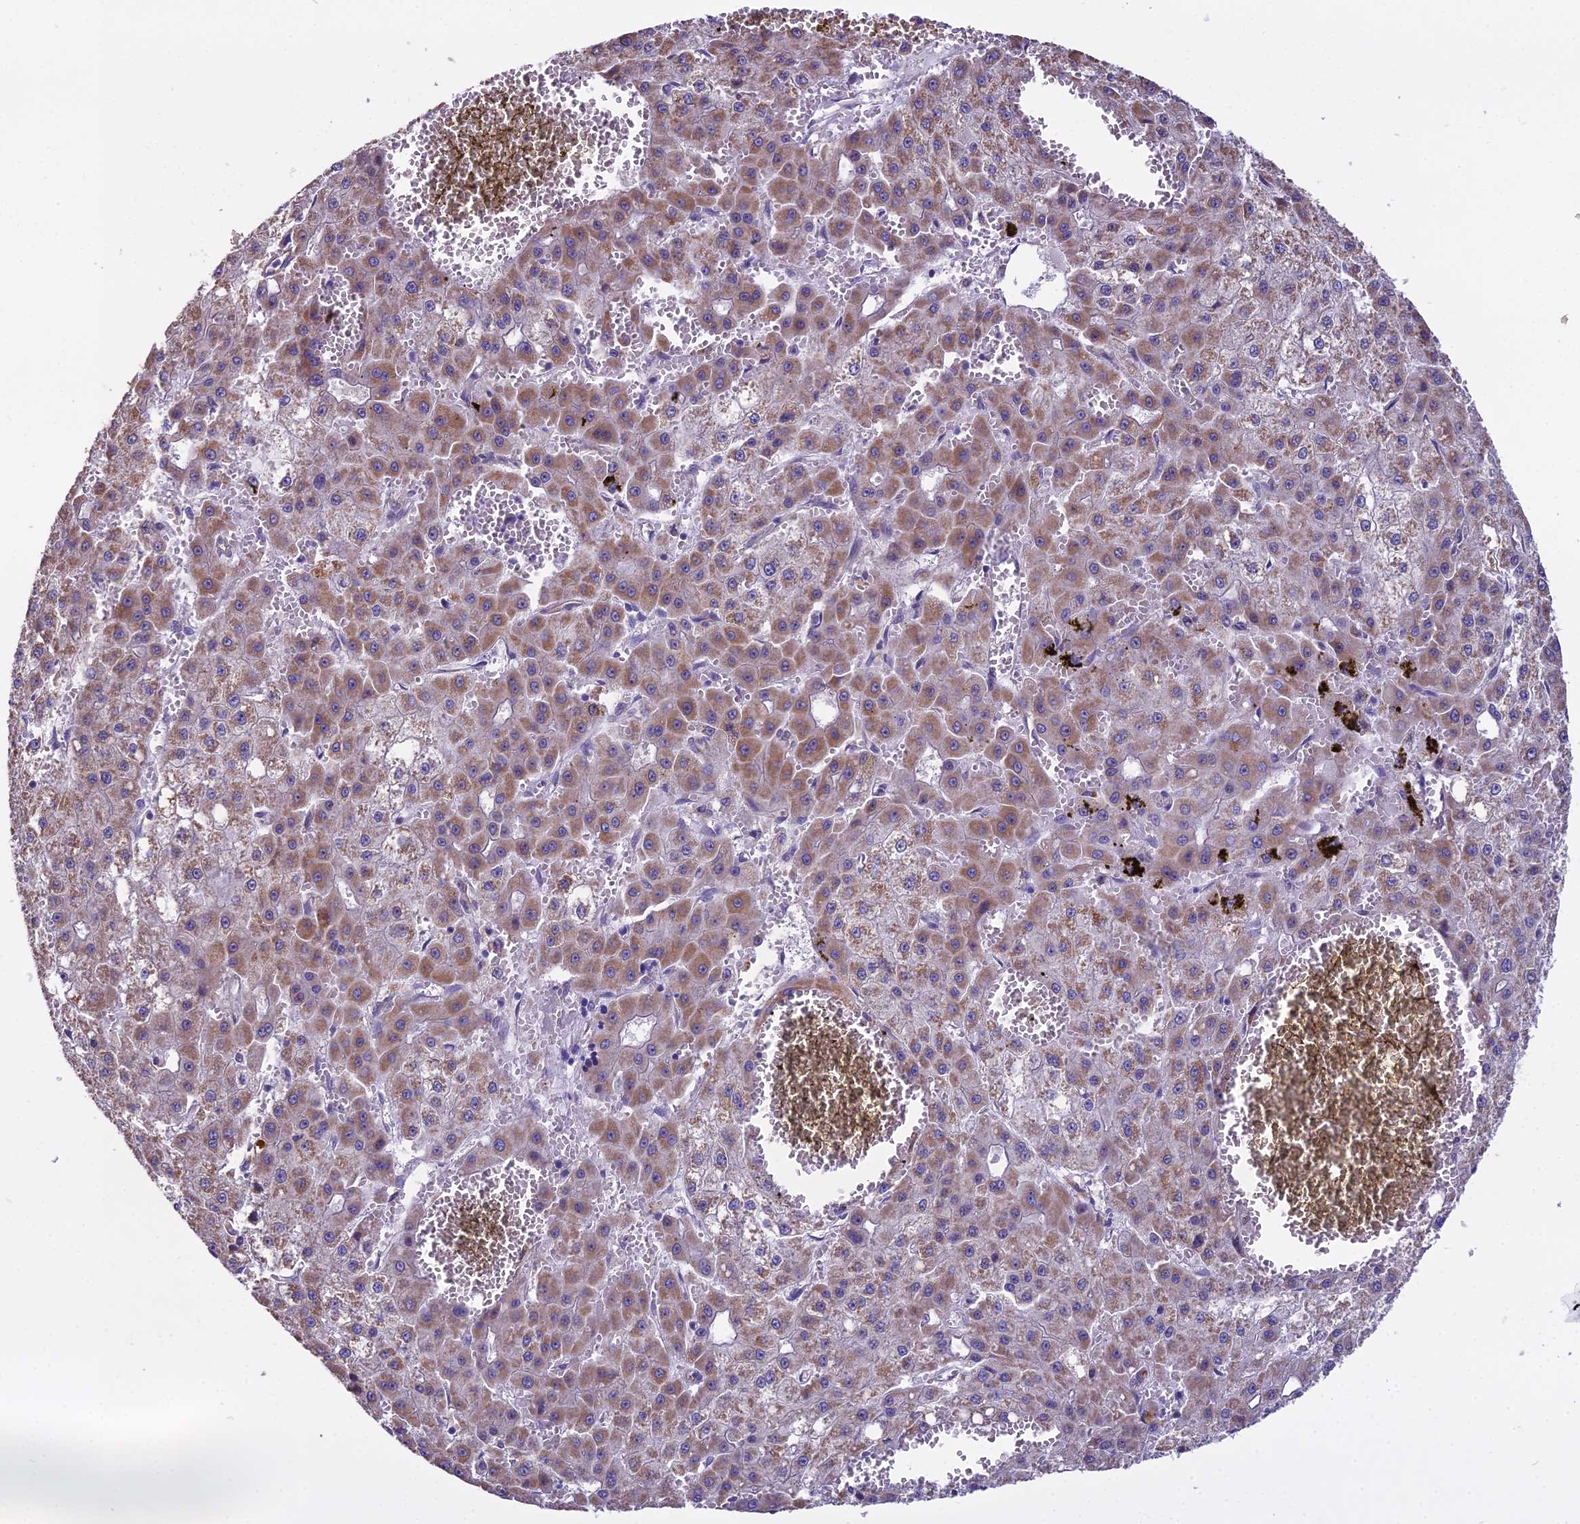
{"staining": {"intensity": "moderate", "quantity": ">75%", "location": "cytoplasmic/membranous"}, "tissue": "liver cancer", "cell_type": "Tumor cells", "image_type": "cancer", "snomed": [{"axis": "morphology", "description": "Carcinoma, Hepatocellular, NOS"}, {"axis": "topography", "description": "Liver"}], "caption": "Liver cancer (hepatocellular carcinoma) was stained to show a protein in brown. There is medium levels of moderate cytoplasmic/membranous staining in approximately >75% of tumor cells.", "gene": "DUS2", "patient": {"sex": "male", "age": 47}}